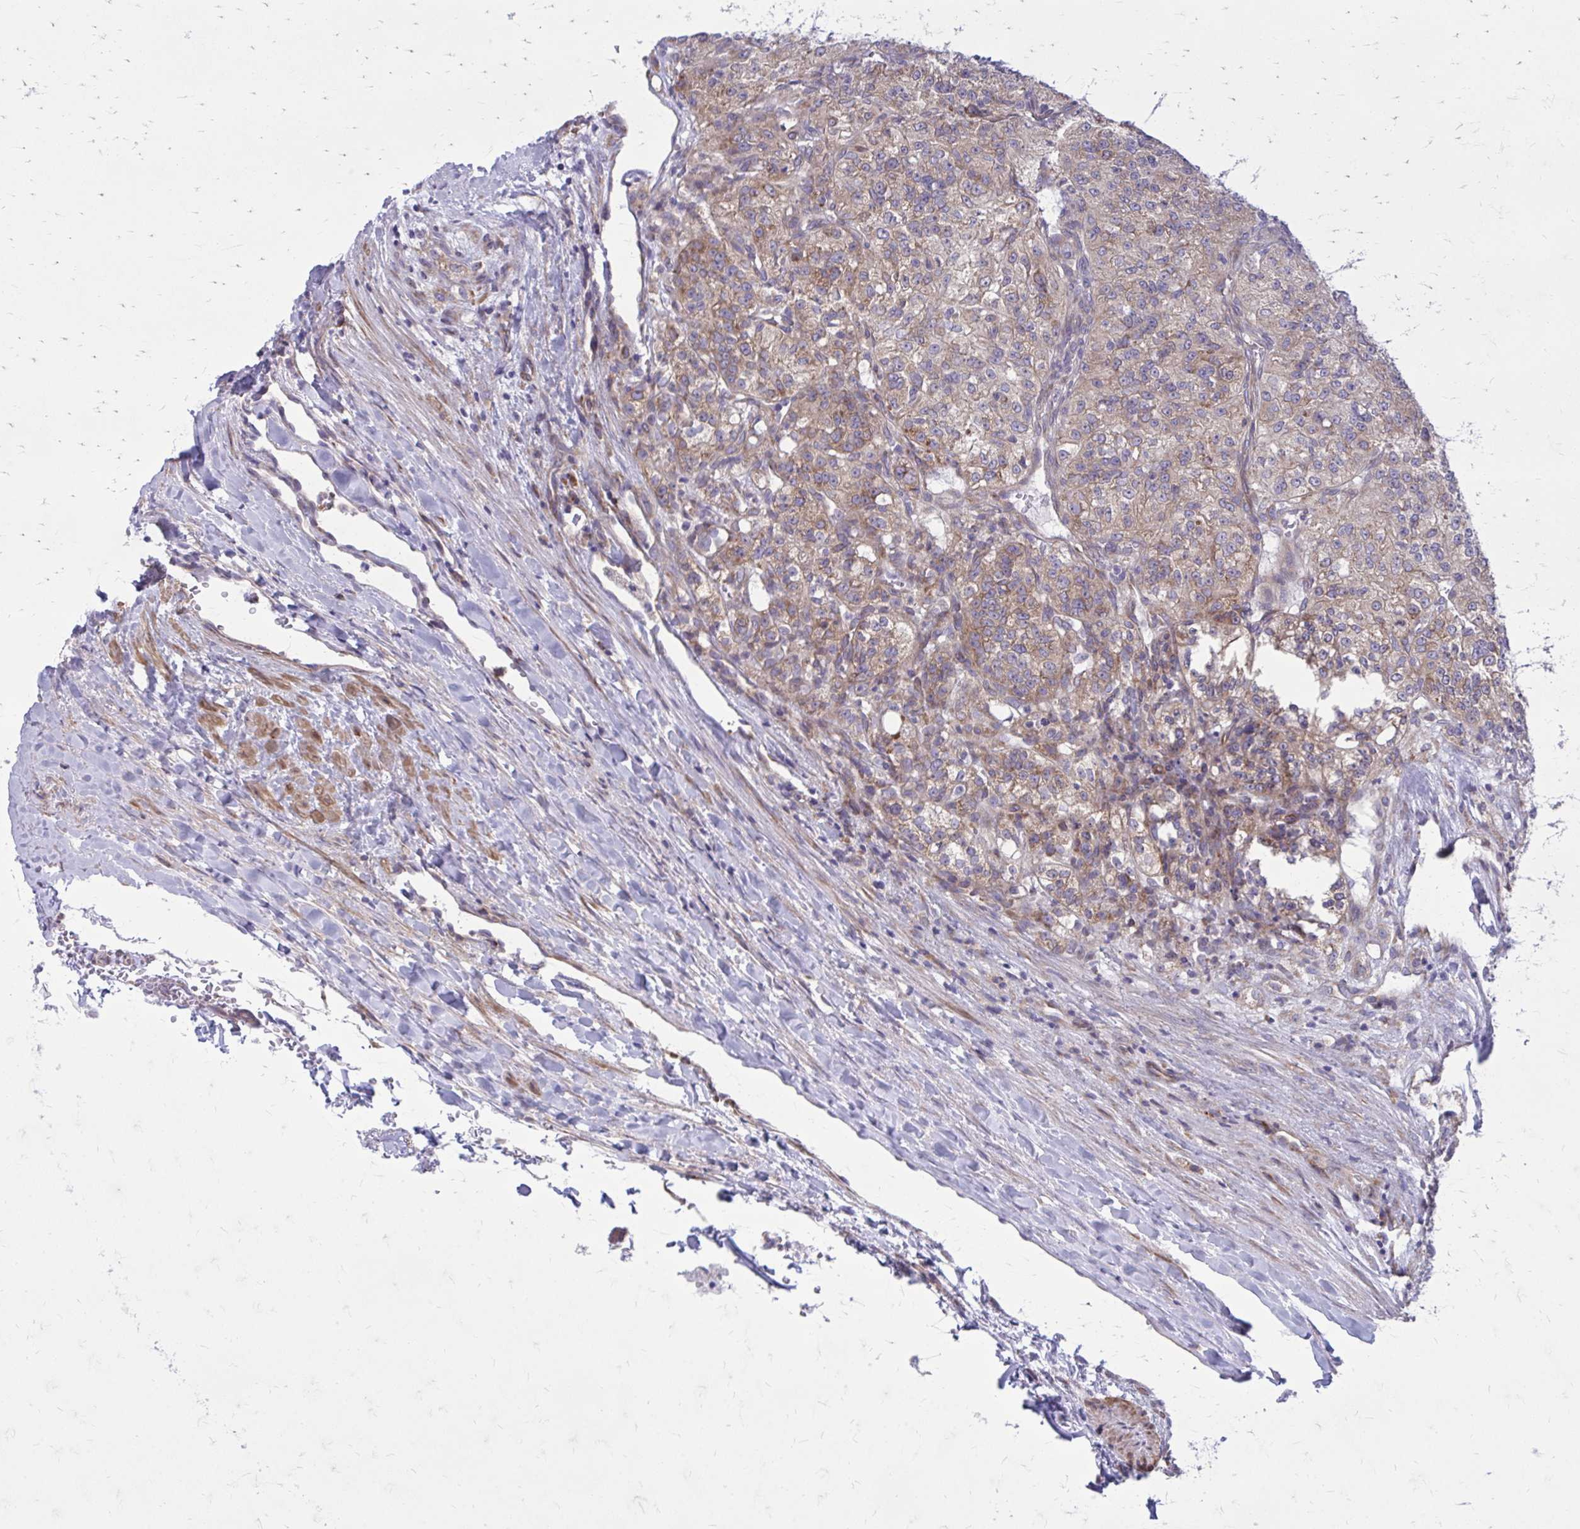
{"staining": {"intensity": "weak", "quantity": "25%-75%", "location": "cytoplasmic/membranous"}, "tissue": "renal cancer", "cell_type": "Tumor cells", "image_type": "cancer", "snomed": [{"axis": "morphology", "description": "Adenocarcinoma, NOS"}, {"axis": "topography", "description": "Kidney"}], "caption": "Renal cancer (adenocarcinoma) stained for a protein (brown) displays weak cytoplasmic/membranous positive positivity in approximately 25%-75% of tumor cells.", "gene": "GIGYF2", "patient": {"sex": "female", "age": 63}}